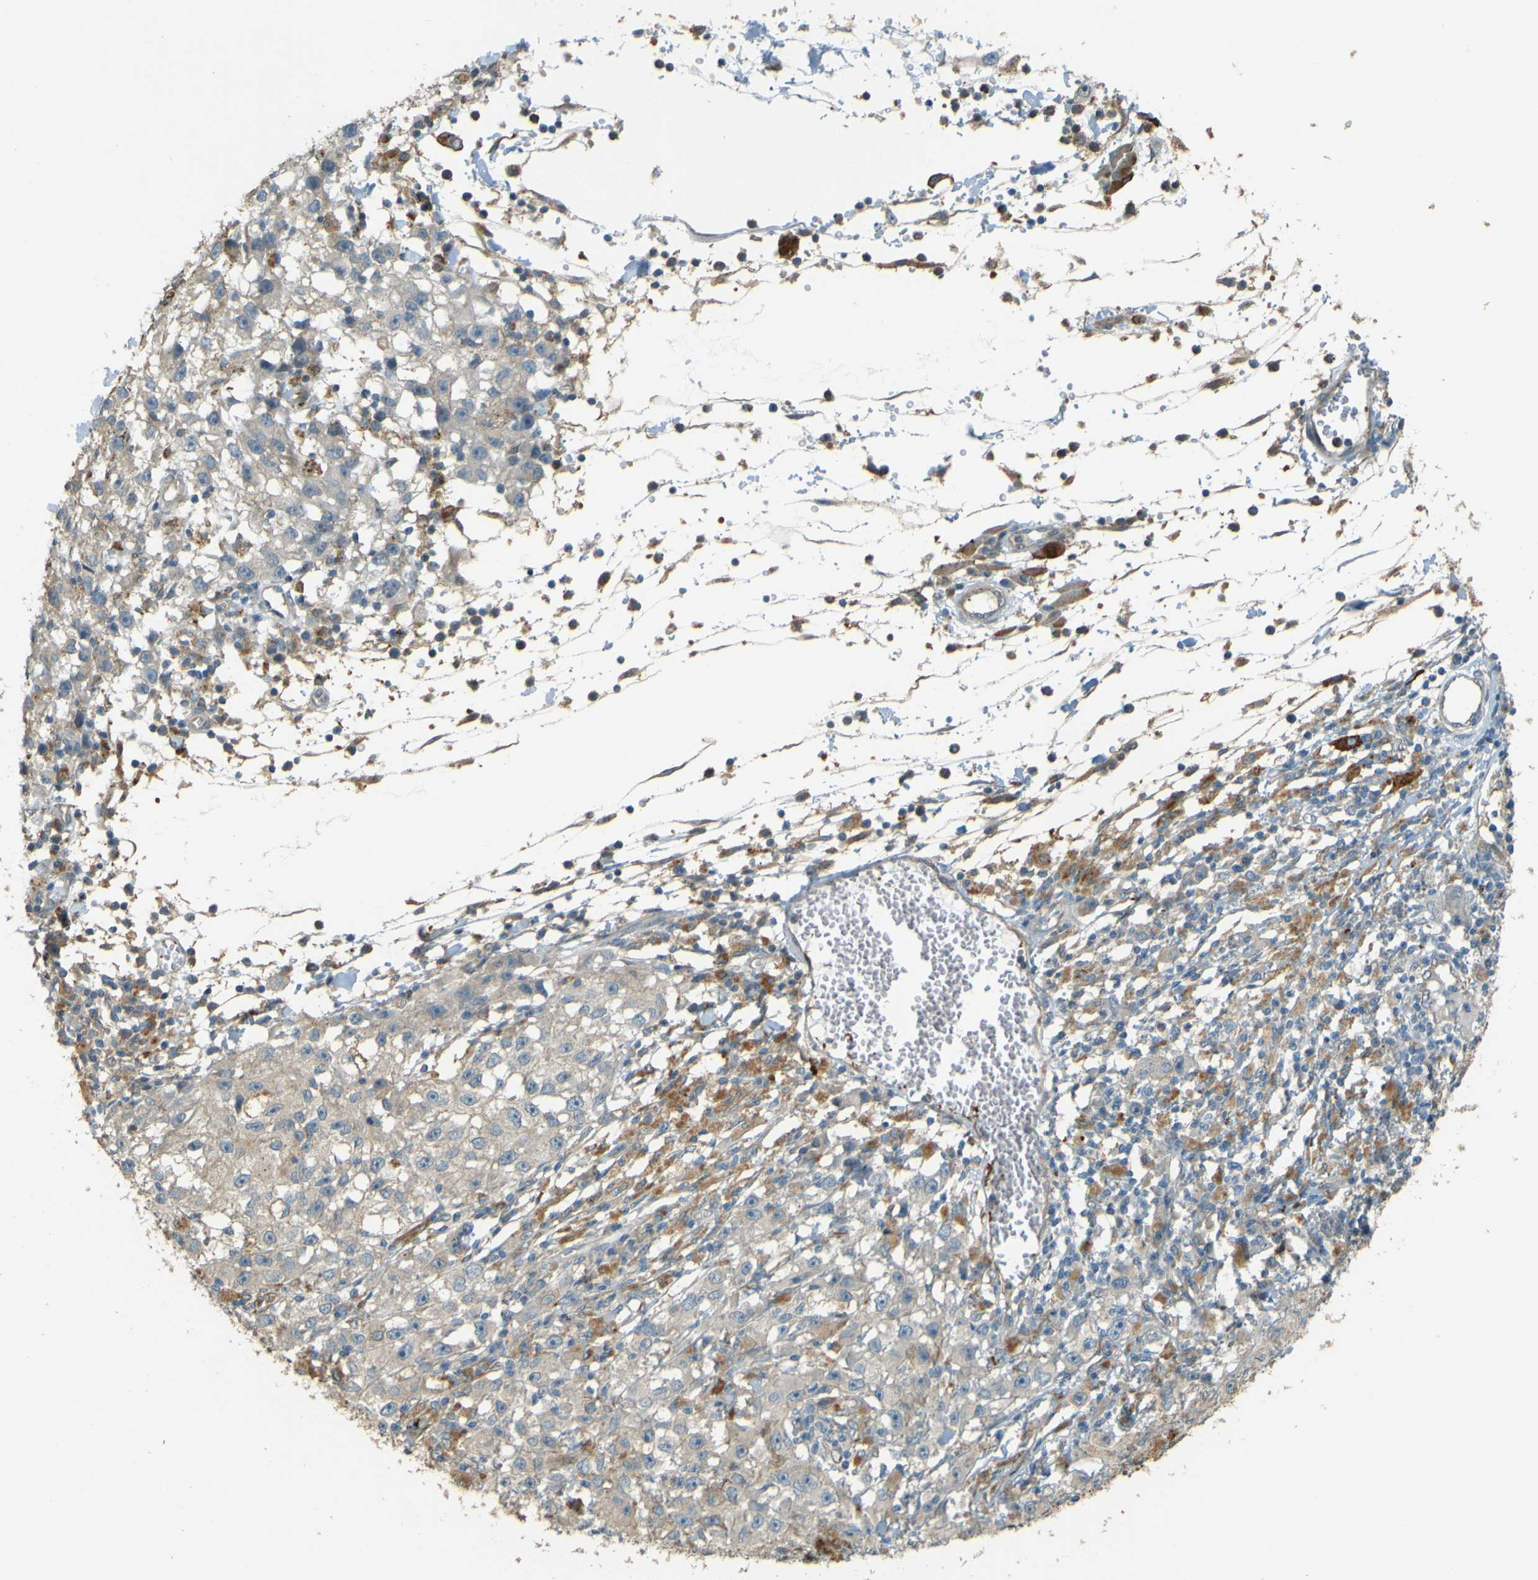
{"staining": {"intensity": "negative", "quantity": "none", "location": "none"}, "tissue": "melanoma", "cell_type": "Tumor cells", "image_type": "cancer", "snomed": [{"axis": "morphology", "description": "Malignant melanoma, NOS"}, {"axis": "topography", "description": "Skin"}], "caption": "Immunohistochemical staining of human melanoma shows no significant expression in tumor cells.", "gene": "NEXN", "patient": {"sex": "female", "age": 104}}